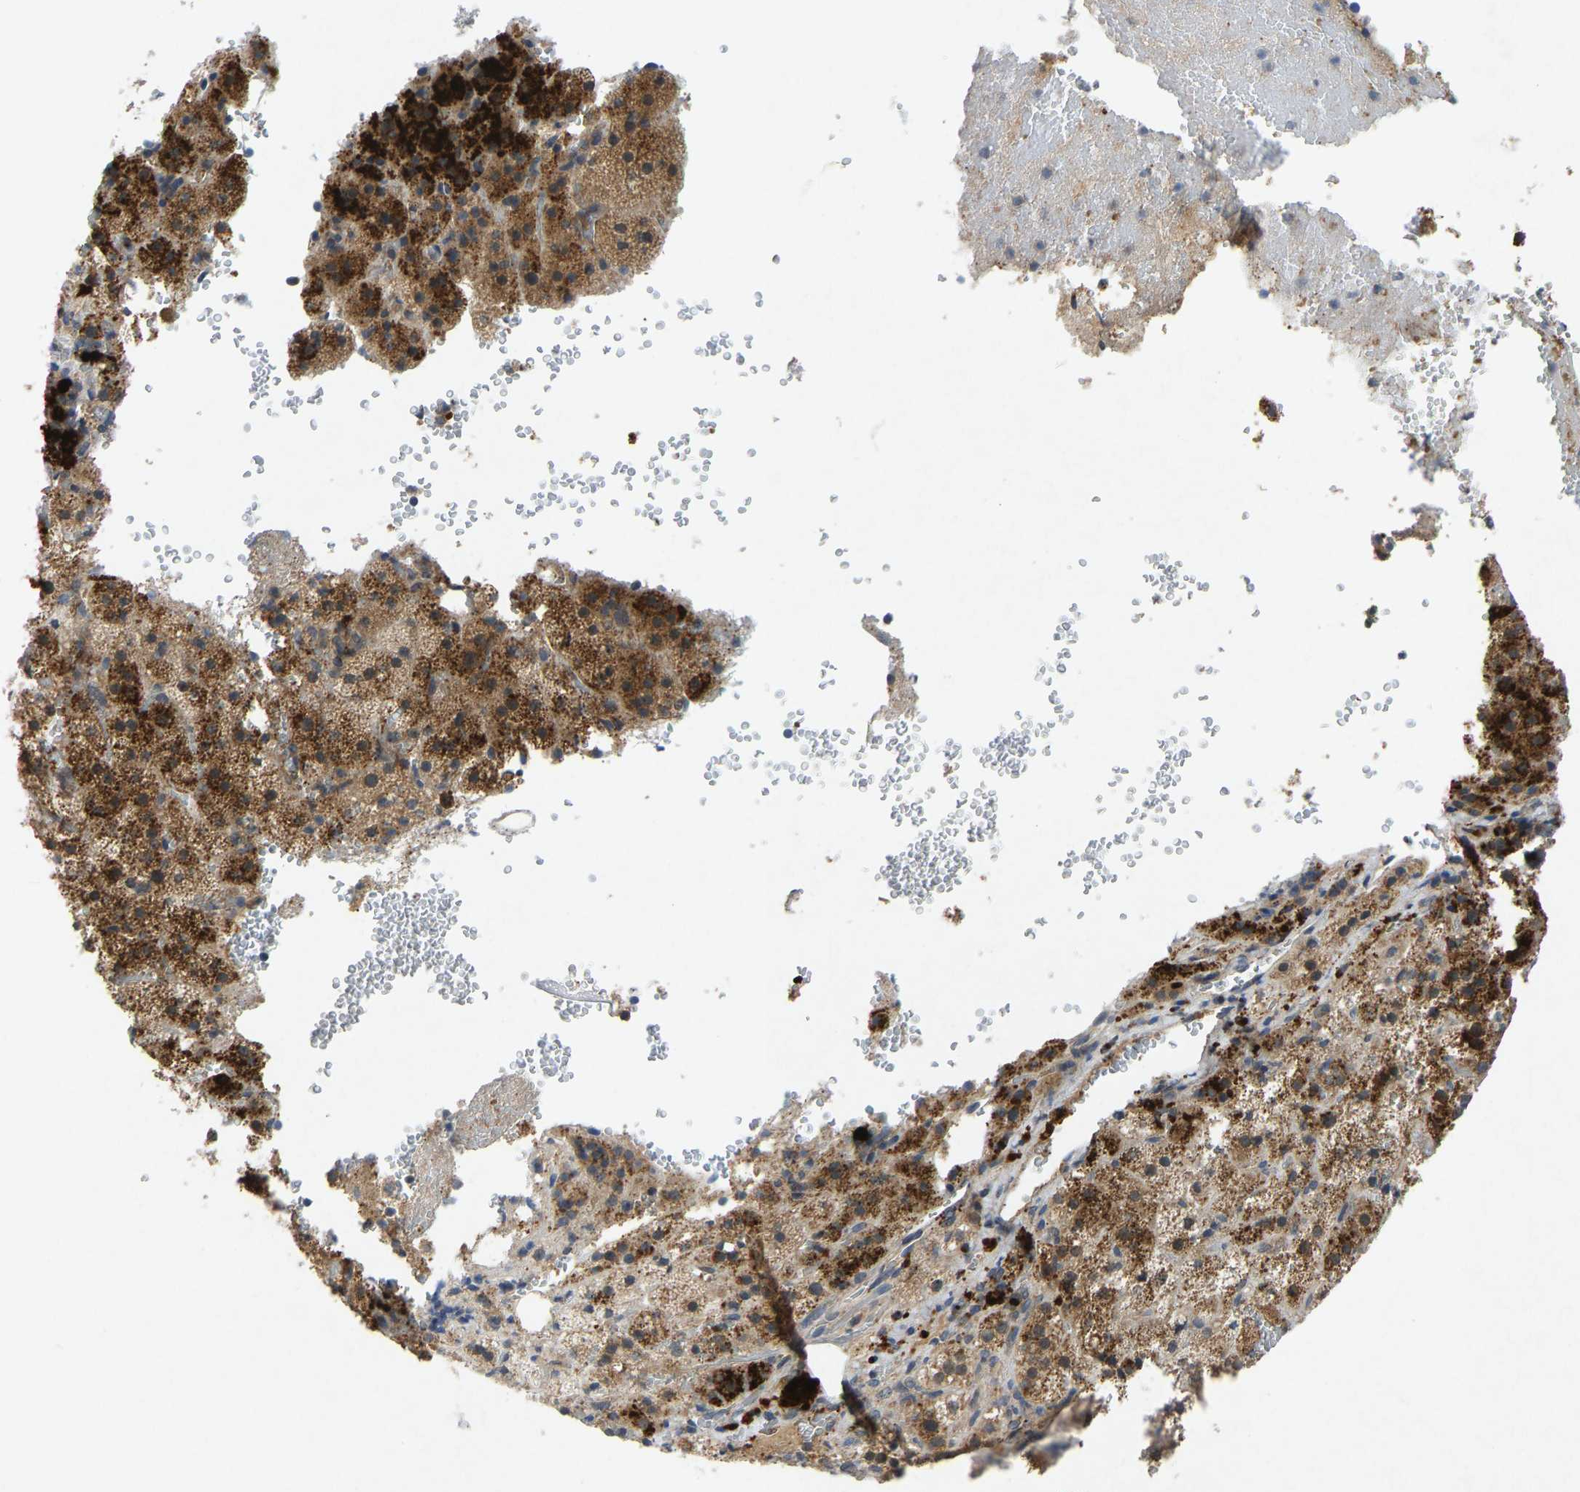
{"staining": {"intensity": "moderate", "quantity": ">75%", "location": "cytoplasmic/membranous"}, "tissue": "adrenal gland", "cell_type": "Glandular cells", "image_type": "normal", "snomed": [{"axis": "morphology", "description": "Normal tissue, NOS"}, {"axis": "topography", "description": "Adrenal gland"}], "caption": "The photomicrograph shows immunohistochemical staining of benign adrenal gland. There is moderate cytoplasmic/membranous positivity is seen in about >75% of glandular cells.", "gene": "PDE7A", "patient": {"sex": "female", "age": 59}}